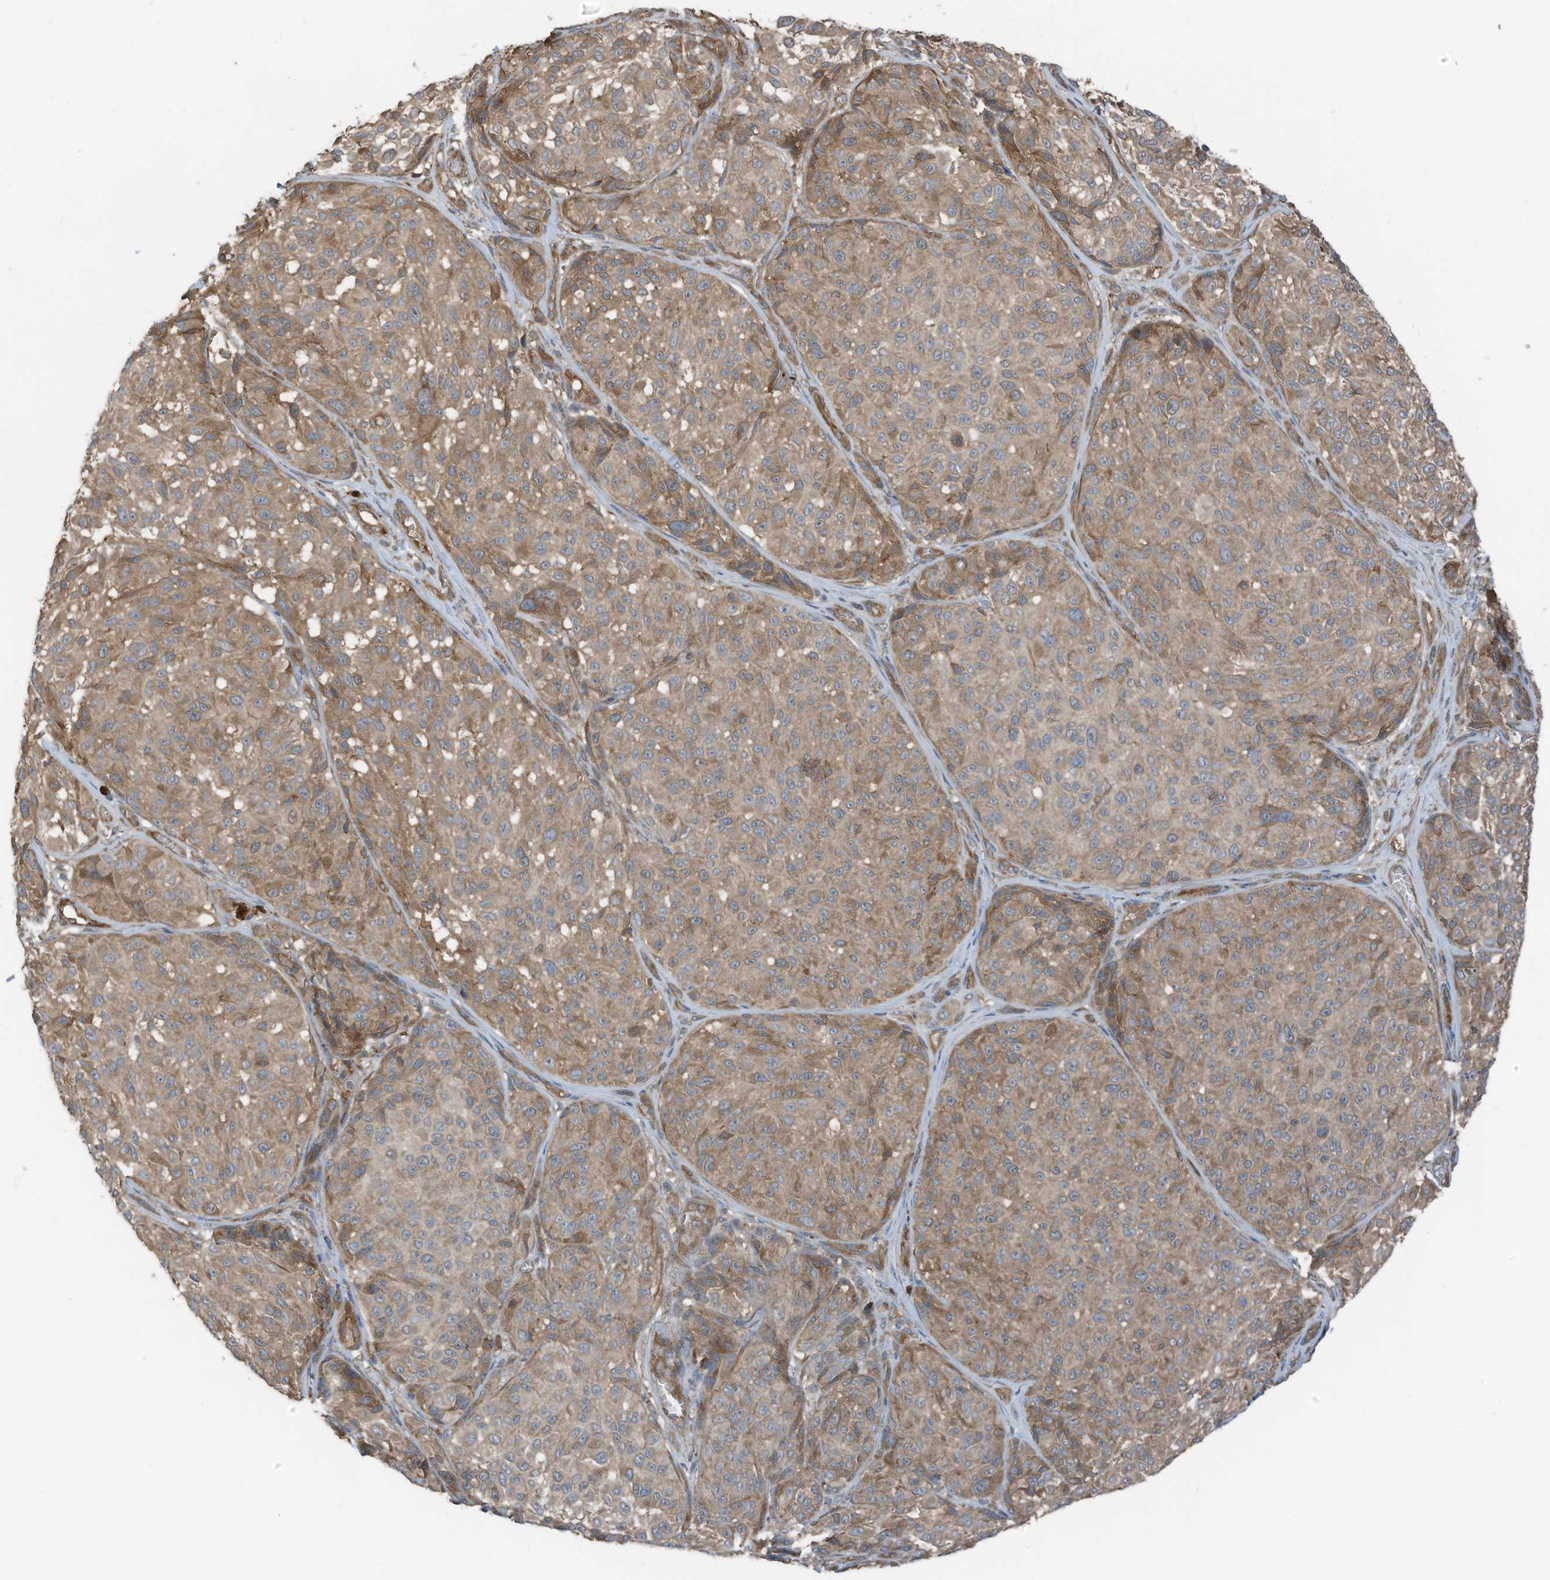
{"staining": {"intensity": "moderate", "quantity": ">75%", "location": "cytoplasmic/membranous"}, "tissue": "melanoma", "cell_type": "Tumor cells", "image_type": "cancer", "snomed": [{"axis": "morphology", "description": "Malignant melanoma, NOS"}, {"axis": "topography", "description": "Skin"}], "caption": "High-magnification brightfield microscopy of malignant melanoma stained with DAB (3,3'-diaminobenzidine) (brown) and counterstained with hematoxylin (blue). tumor cells exhibit moderate cytoplasmic/membranous expression is present in approximately>75% of cells. The protein is stained brown, and the nuclei are stained in blue (DAB (3,3'-diaminobenzidine) IHC with brightfield microscopy, high magnification).", "gene": "TXNDC9", "patient": {"sex": "male", "age": 83}}